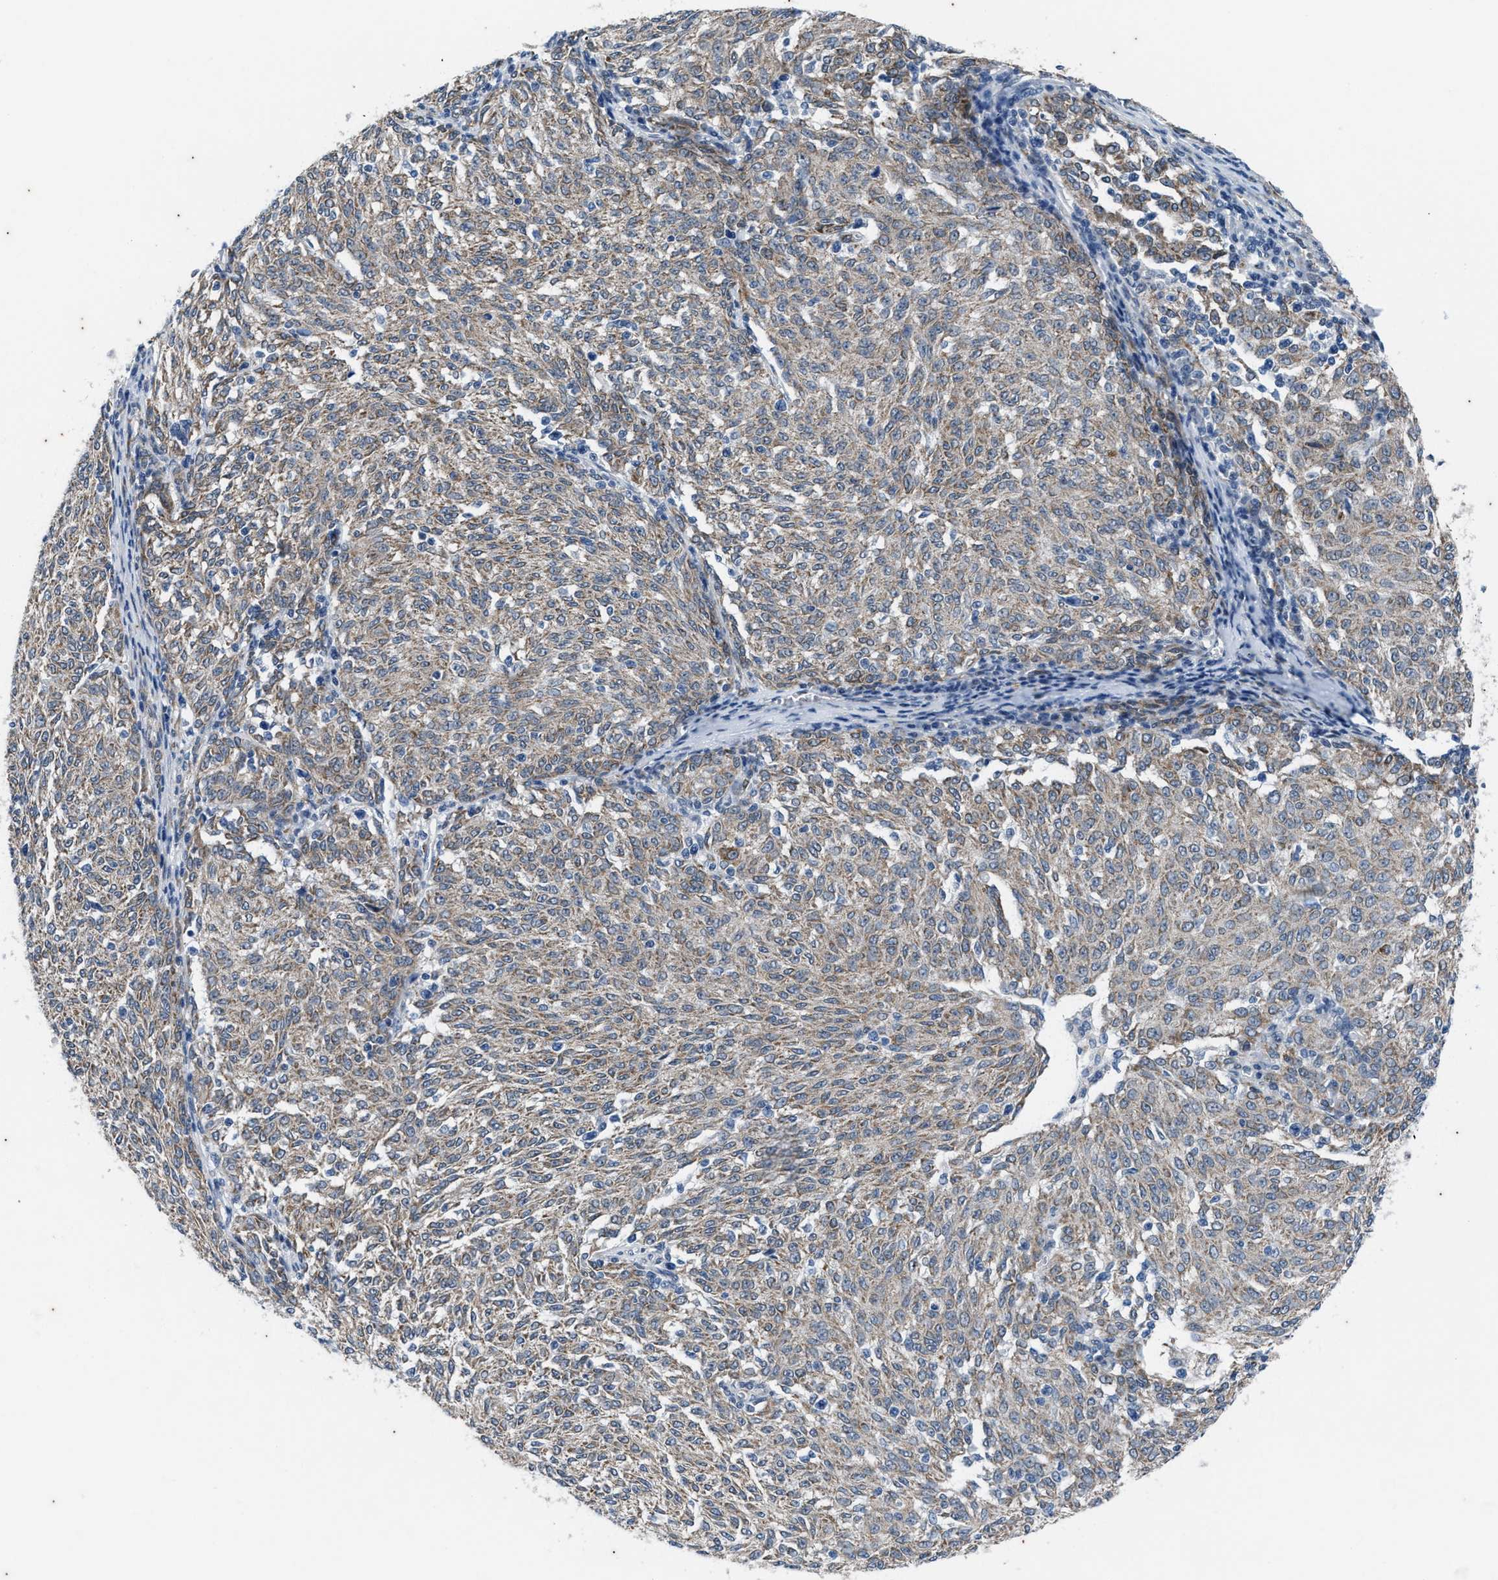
{"staining": {"intensity": "weak", "quantity": ">75%", "location": "cytoplasmic/membranous"}, "tissue": "melanoma", "cell_type": "Tumor cells", "image_type": "cancer", "snomed": [{"axis": "morphology", "description": "Malignant melanoma, NOS"}, {"axis": "topography", "description": "Skin"}], "caption": "Weak cytoplasmic/membranous protein positivity is identified in approximately >75% of tumor cells in malignant melanoma.", "gene": "KIF24", "patient": {"sex": "female", "age": 72}}